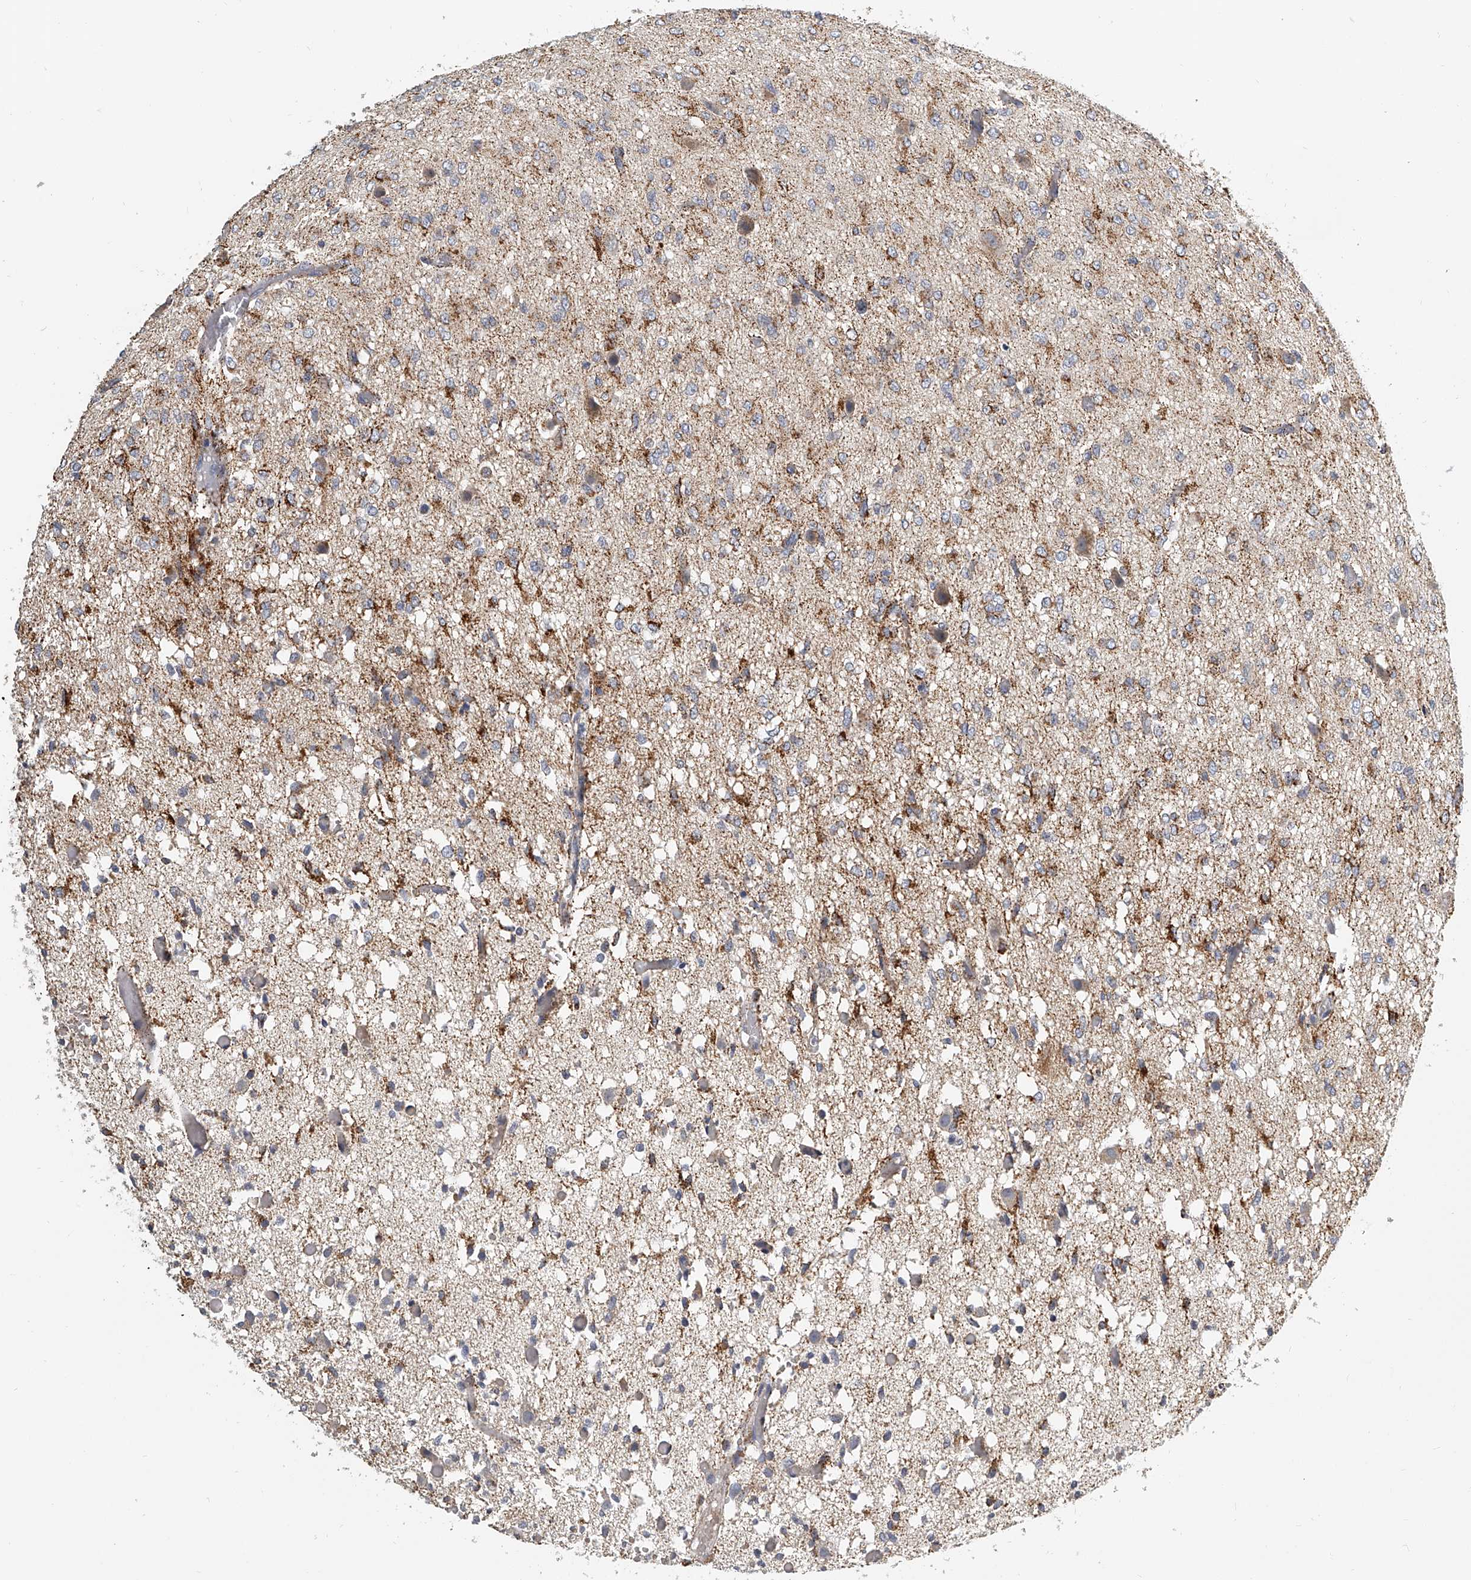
{"staining": {"intensity": "moderate", "quantity": "25%-75%", "location": "cytoplasmic/membranous"}, "tissue": "glioma", "cell_type": "Tumor cells", "image_type": "cancer", "snomed": [{"axis": "morphology", "description": "Glioma, malignant, High grade"}, {"axis": "topography", "description": "Brain"}], "caption": "The histopathology image exhibits a brown stain indicating the presence of a protein in the cytoplasmic/membranous of tumor cells in glioma.", "gene": "KLHL7", "patient": {"sex": "female", "age": 59}}